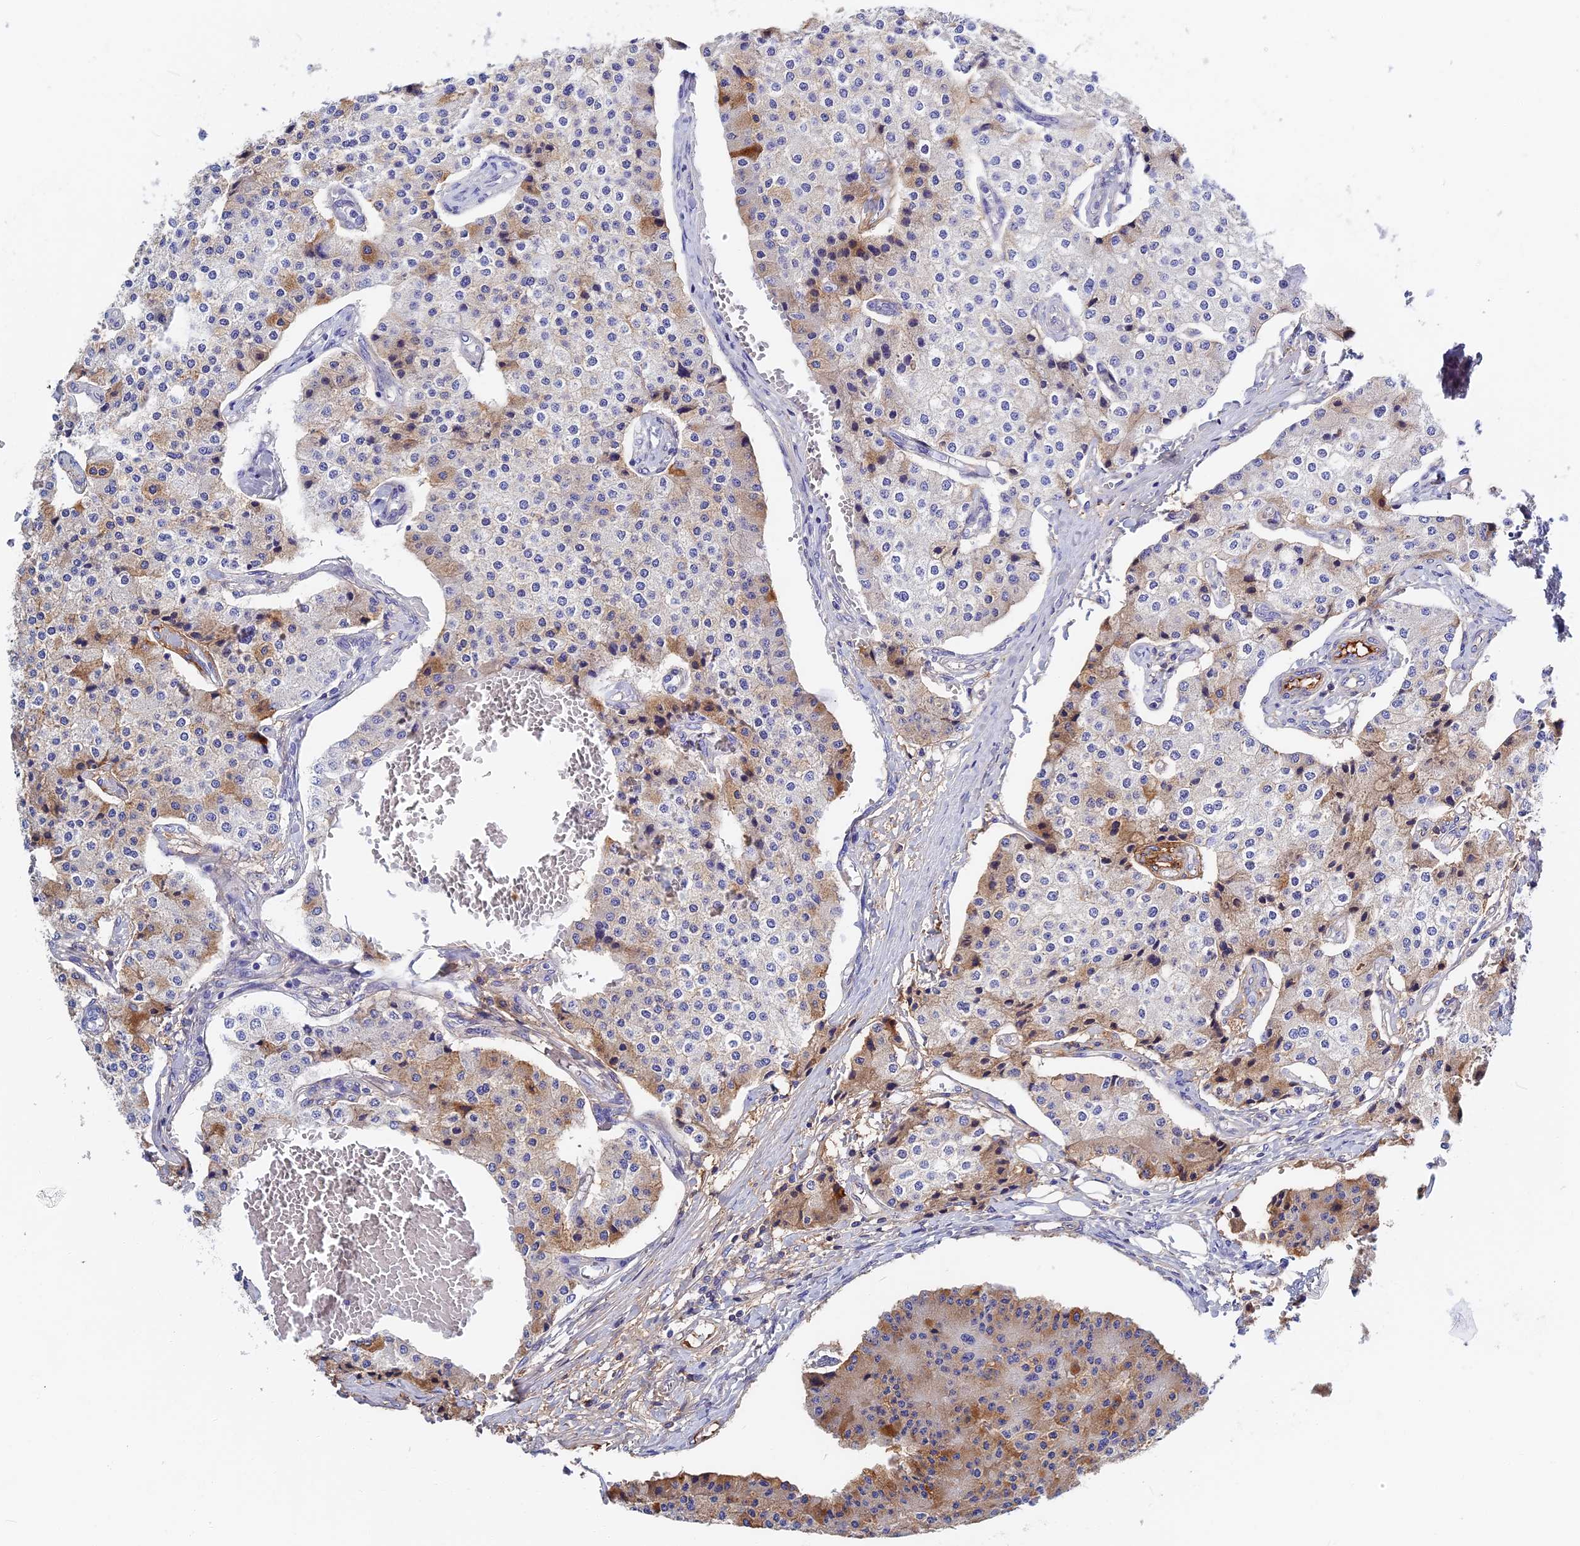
{"staining": {"intensity": "weak", "quantity": "25%-75%", "location": "cytoplasmic/membranous"}, "tissue": "carcinoid", "cell_type": "Tumor cells", "image_type": "cancer", "snomed": [{"axis": "morphology", "description": "Carcinoid, malignant, NOS"}, {"axis": "topography", "description": "Colon"}], "caption": "A high-resolution histopathology image shows immunohistochemistry staining of carcinoid, which reveals weak cytoplasmic/membranous positivity in approximately 25%-75% of tumor cells.", "gene": "ITIH1", "patient": {"sex": "female", "age": 52}}